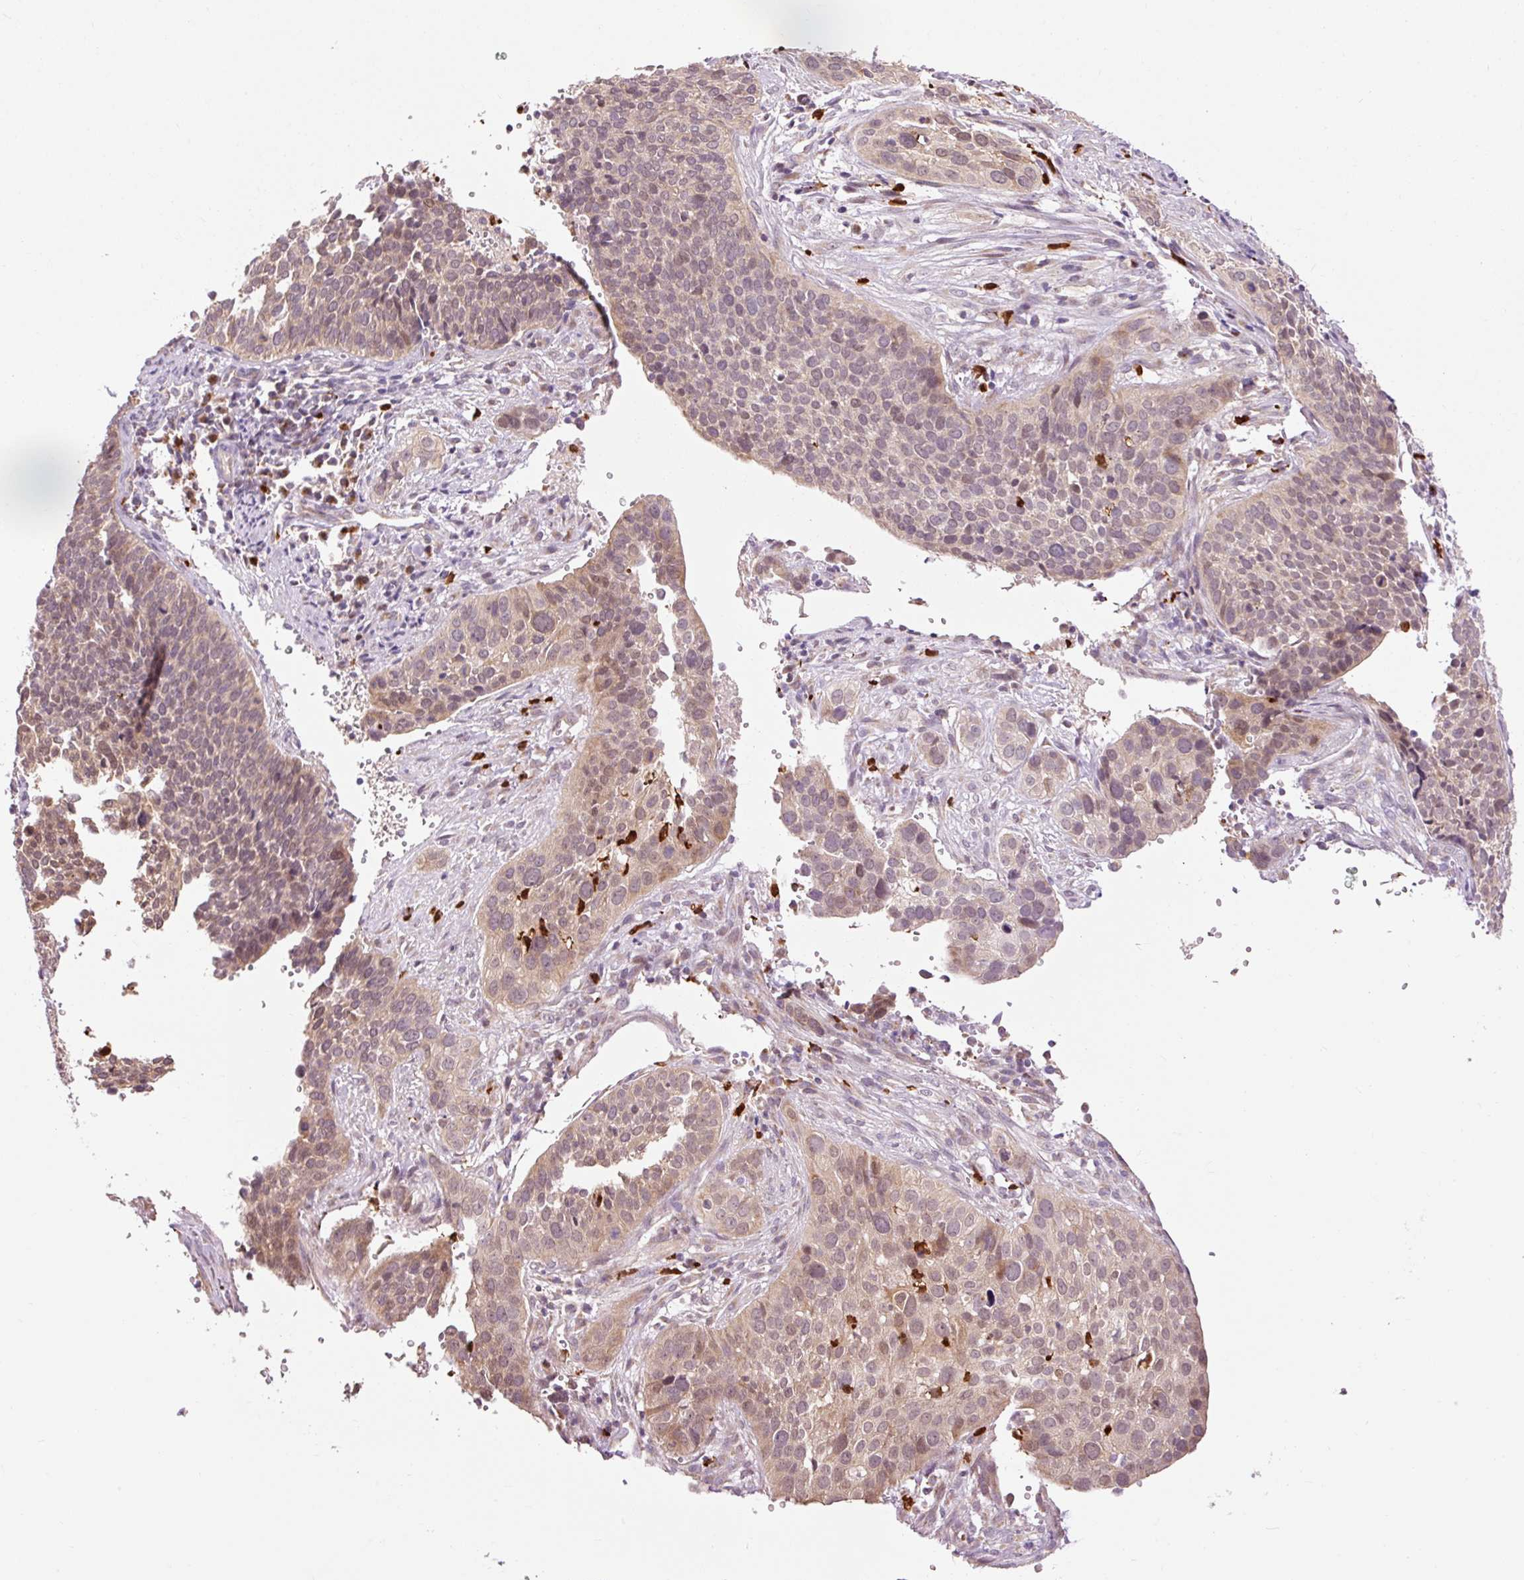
{"staining": {"intensity": "weak", "quantity": "25%-75%", "location": "cytoplasmic/membranous,nuclear"}, "tissue": "cervical cancer", "cell_type": "Tumor cells", "image_type": "cancer", "snomed": [{"axis": "morphology", "description": "Squamous cell carcinoma, NOS"}, {"axis": "topography", "description": "Cervix"}], "caption": "Tumor cells display low levels of weak cytoplasmic/membranous and nuclear expression in approximately 25%-75% of cells in cervical squamous cell carcinoma.", "gene": "PRDX5", "patient": {"sex": "female", "age": 34}}